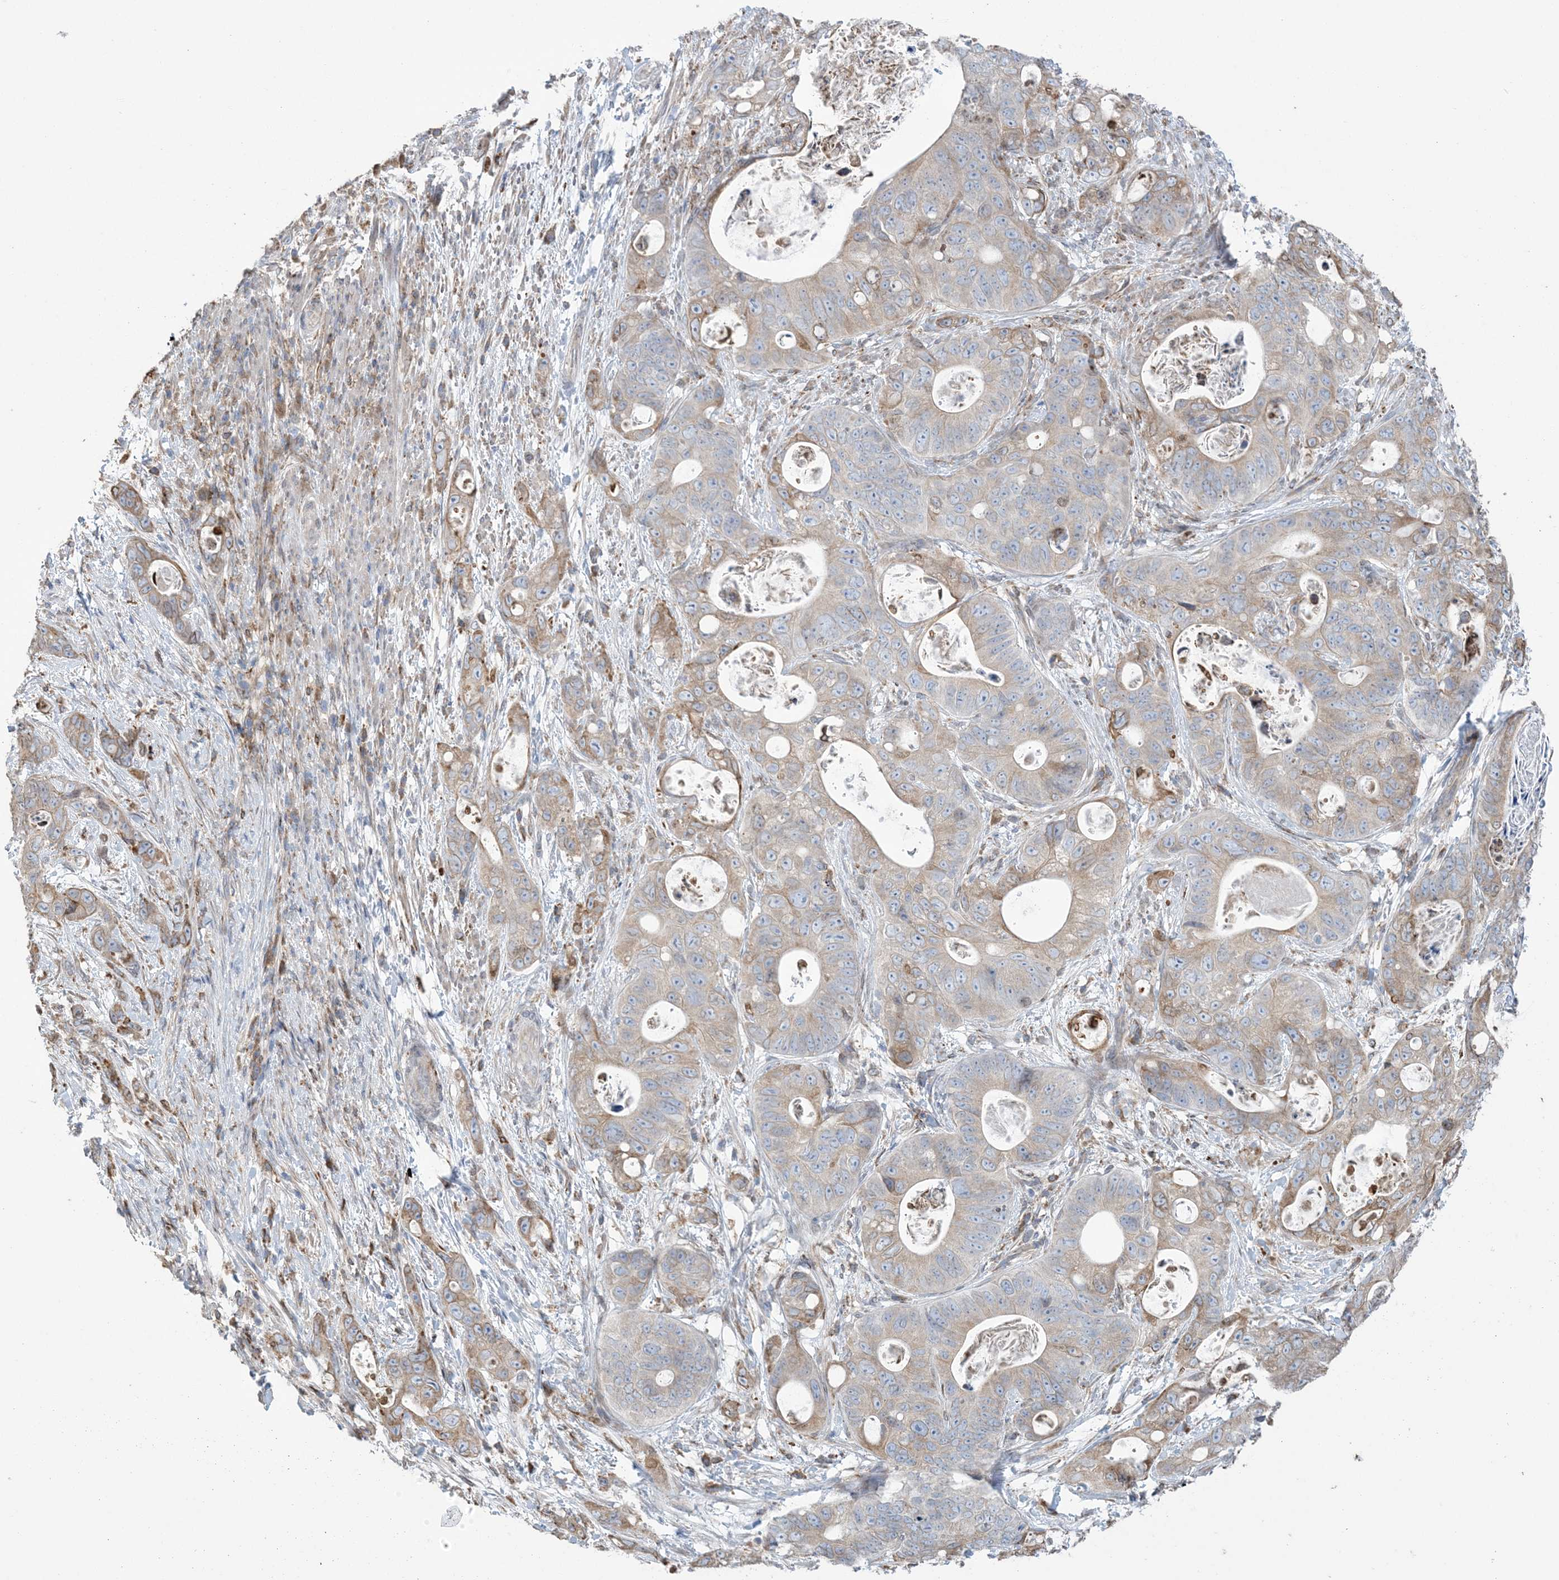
{"staining": {"intensity": "weak", "quantity": "25%-75%", "location": "cytoplasmic/membranous"}, "tissue": "stomach cancer", "cell_type": "Tumor cells", "image_type": "cancer", "snomed": [{"axis": "morphology", "description": "Adenocarcinoma, NOS"}, {"axis": "topography", "description": "Stomach"}], "caption": "Protein analysis of stomach adenocarcinoma tissue exhibits weak cytoplasmic/membranous expression in approximately 25%-75% of tumor cells.", "gene": "SHANK1", "patient": {"sex": "female", "age": 89}}